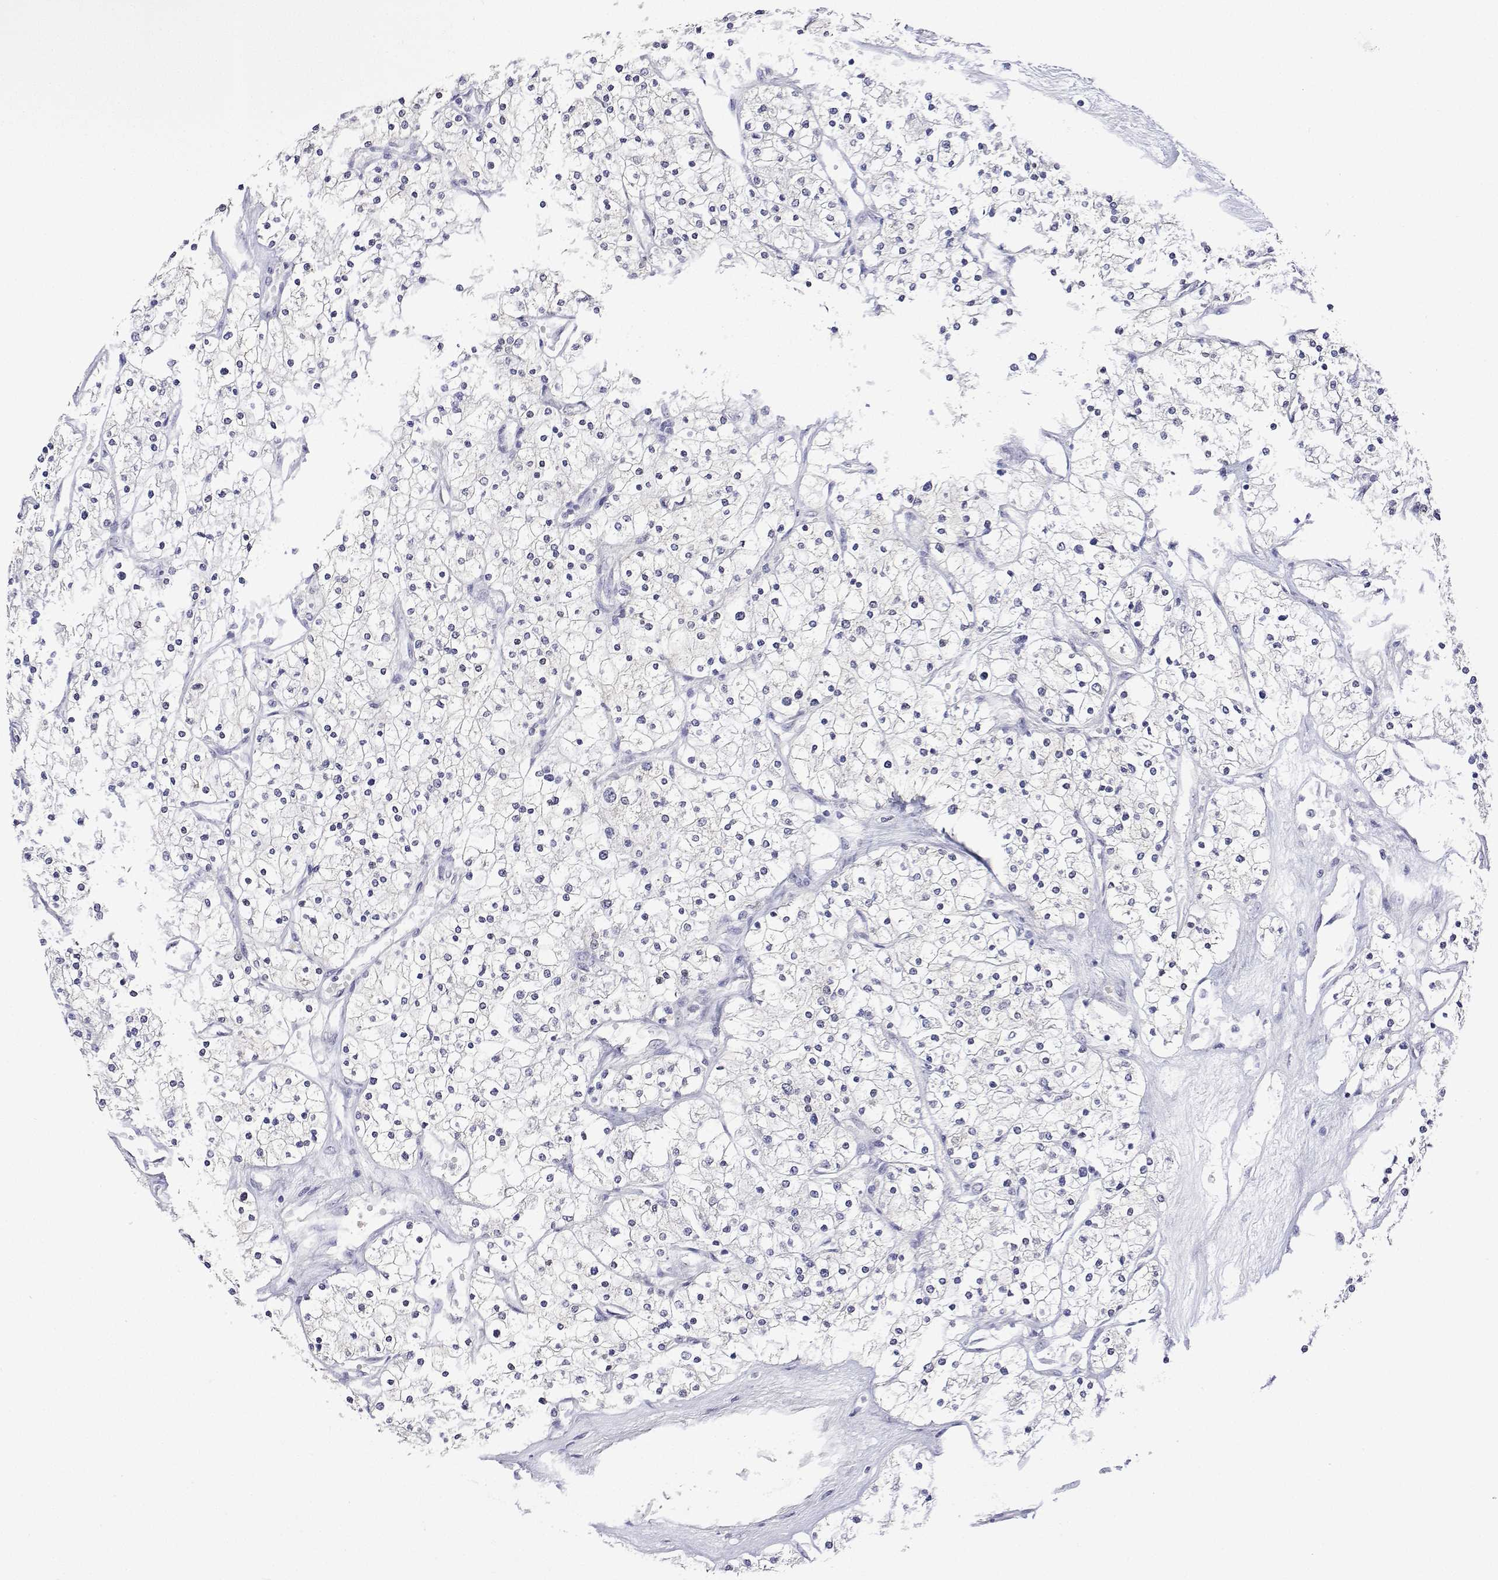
{"staining": {"intensity": "negative", "quantity": "none", "location": "none"}, "tissue": "renal cancer", "cell_type": "Tumor cells", "image_type": "cancer", "snomed": [{"axis": "morphology", "description": "Adenocarcinoma, NOS"}, {"axis": "topography", "description": "Kidney"}], "caption": "Immunohistochemistry image of neoplastic tissue: human renal cancer stained with DAB (3,3'-diaminobenzidine) displays no significant protein expression in tumor cells. (DAB immunohistochemistry, high magnification).", "gene": "PLCB1", "patient": {"sex": "male", "age": 80}}